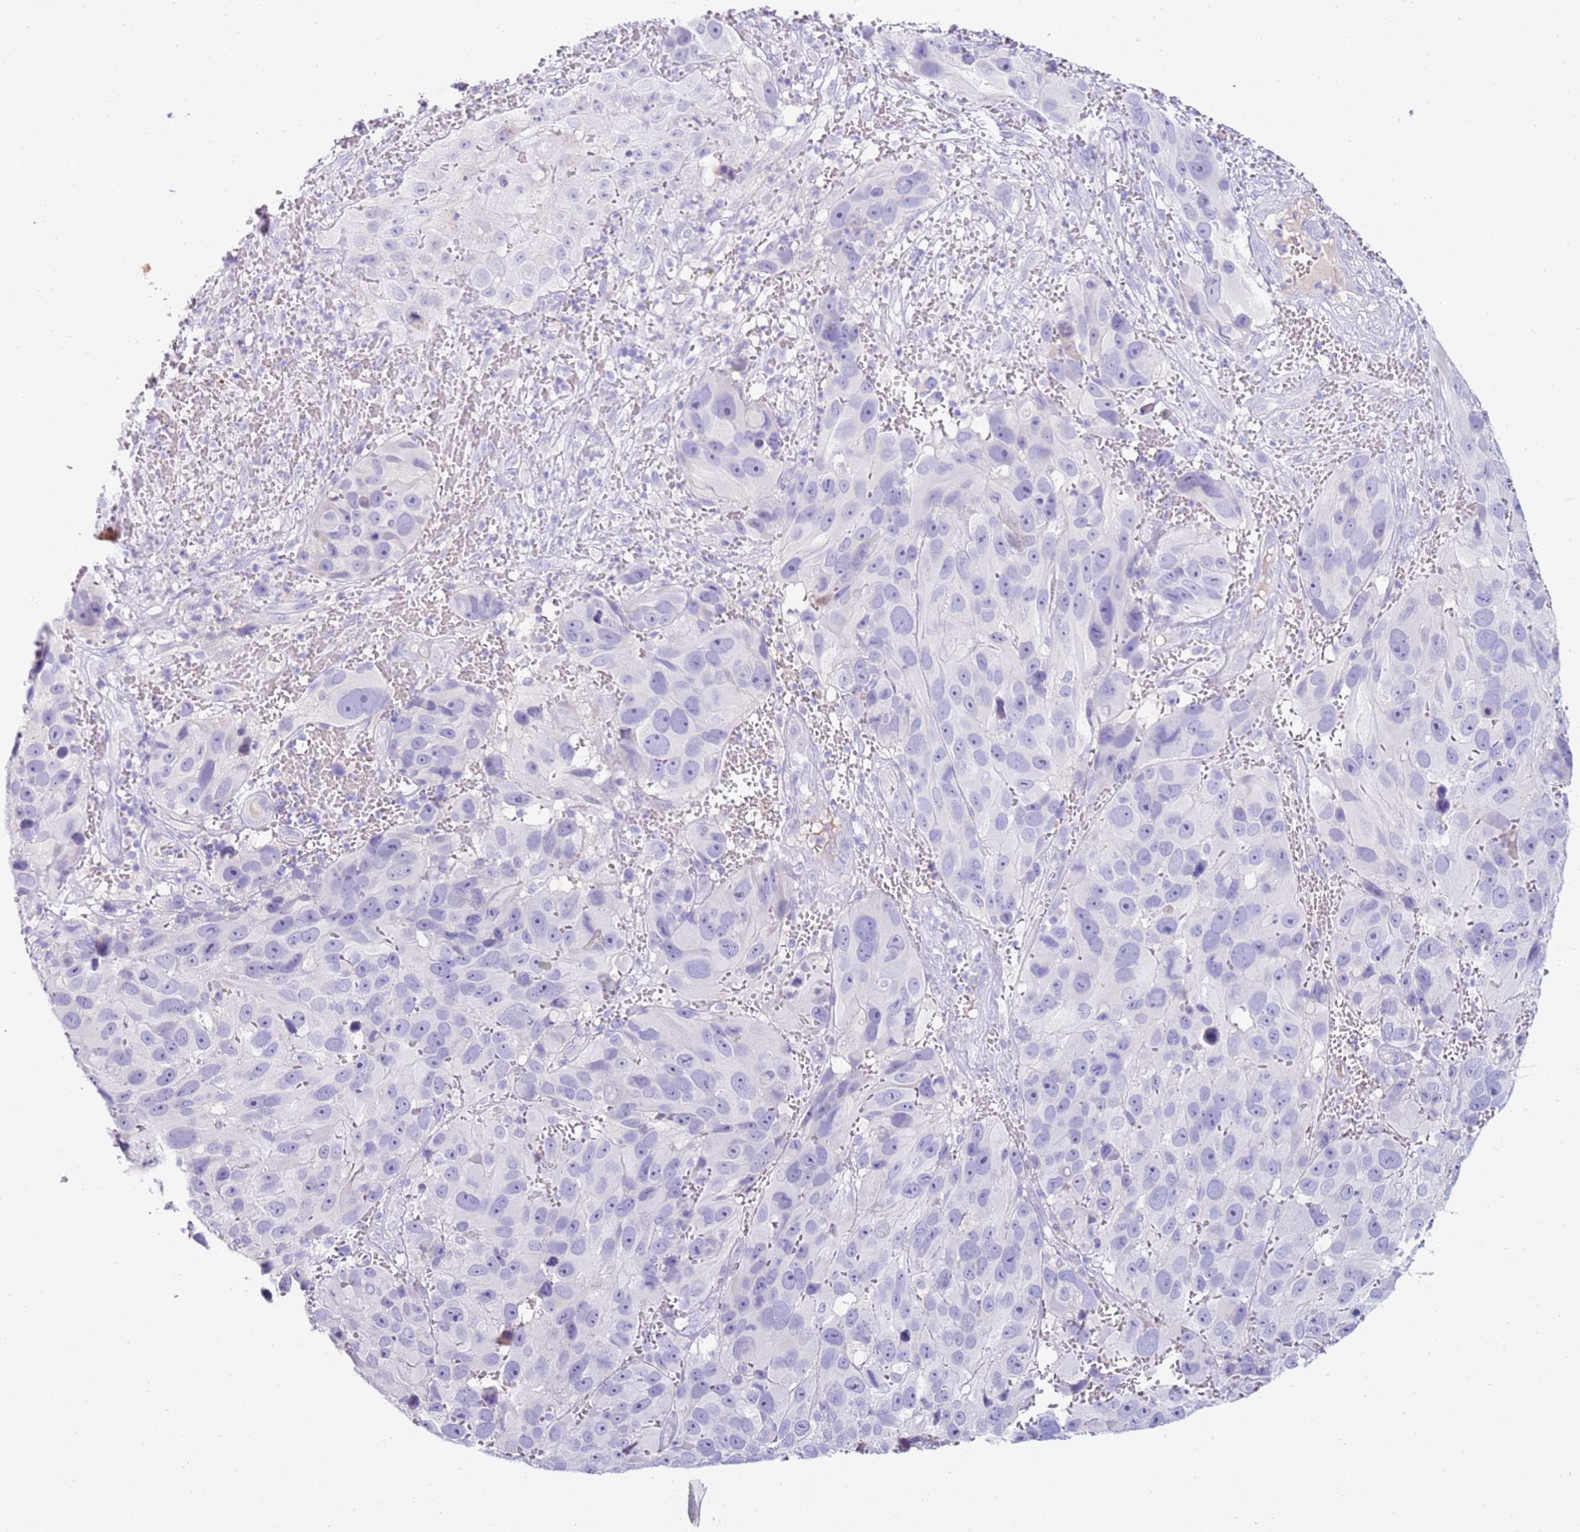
{"staining": {"intensity": "negative", "quantity": "none", "location": "none"}, "tissue": "melanoma", "cell_type": "Tumor cells", "image_type": "cancer", "snomed": [{"axis": "morphology", "description": "Malignant melanoma, NOS"}, {"axis": "topography", "description": "Skin"}], "caption": "Image shows no protein staining in tumor cells of melanoma tissue.", "gene": "EVPLL", "patient": {"sex": "male", "age": 84}}